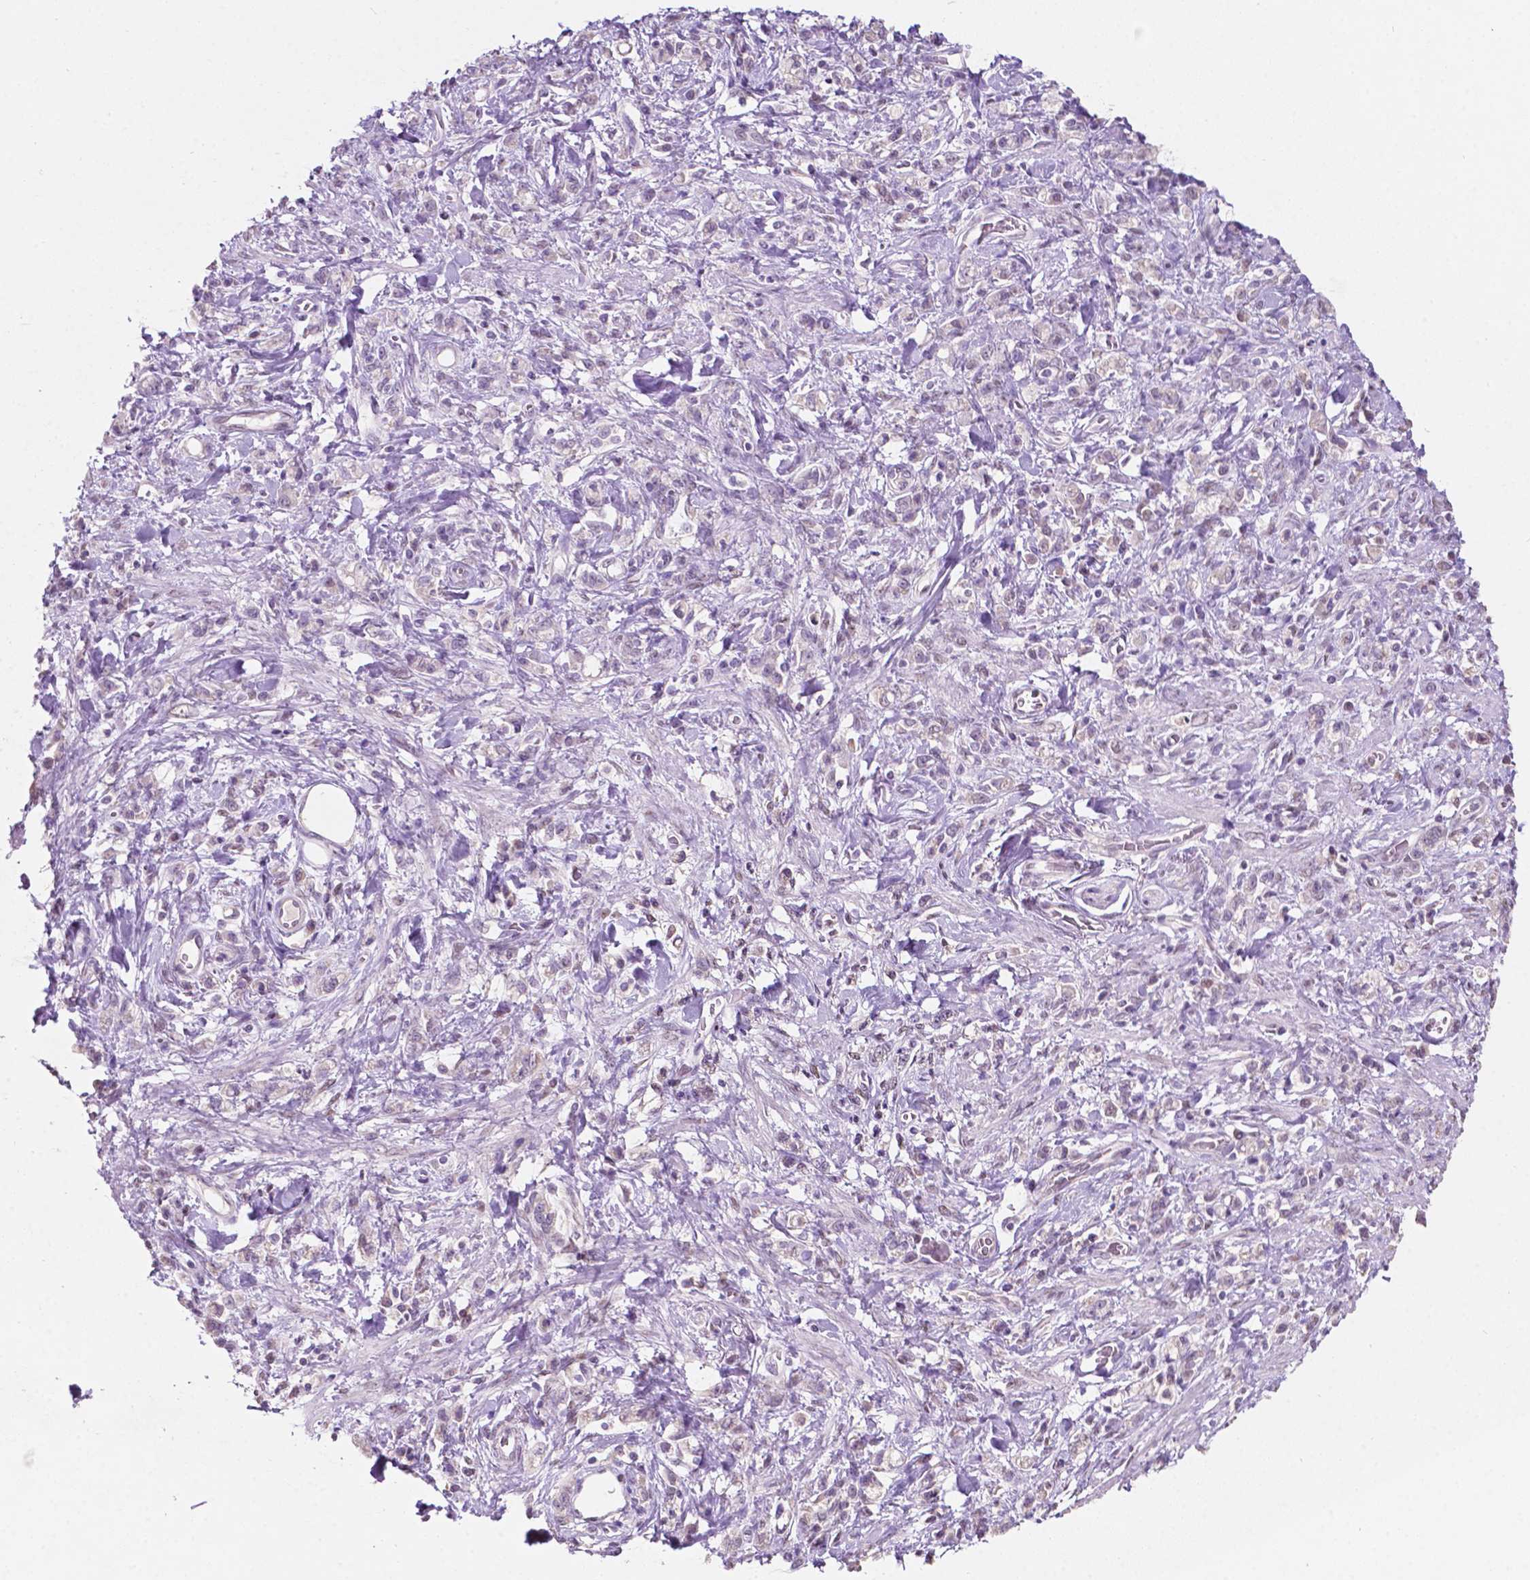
{"staining": {"intensity": "negative", "quantity": "none", "location": "none"}, "tissue": "stomach cancer", "cell_type": "Tumor cells", "image_type": "cancer", "snomed": [{"axis": "morphology", "description": "Adenocarcinoma, NOS"}, {"axis": "topography", "description": "Stomach"}], "caption": "This micrograph is of adenocarcinoma (stomach) stained with IHC to label a protein in brown with the nuclei are counter-stained blue. There is no expression in tumor cells. (DAB immunohistochemistry (IHC) with hematoxylin counter stain).", "gene": "TM6SF2", "patient": {"sex": "male", "age": 77}}